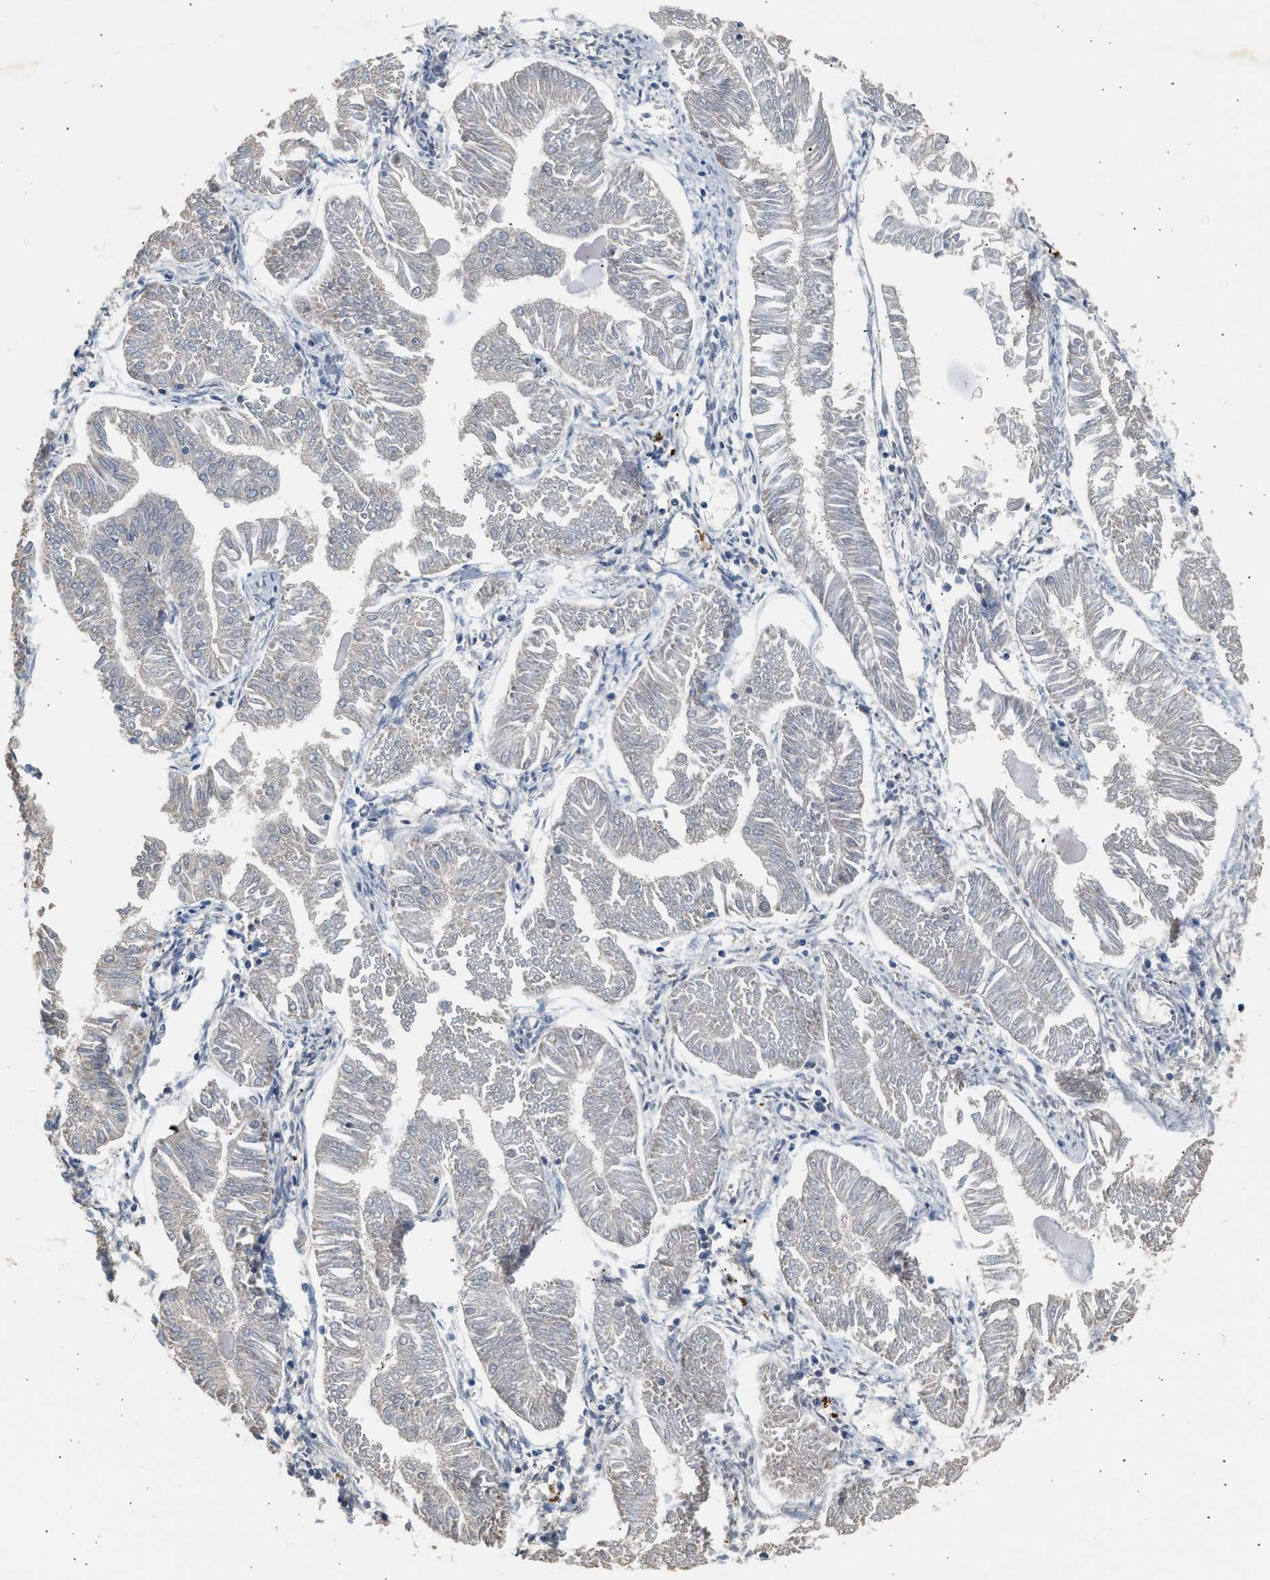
{"staining": {"intensity": "negative", "quantity": "none", "location": "none"}, "tissue": "endometrial cancer", "cell_type": "Tumor cells", "image_type": "cancer", "snomed": [{"axis": "morphology", "description": "Adenocarcinoma, NOS"}, {"axis": "topography", "description": "Endometrium"}], "caption": "Immunohistochemistry (IHC) micrograph of endometrial adenocarcinoma stained for a protein (brown), which shows no staining in tumor cells. (Brightfield microscopy of DAB immunohistochemistry (IHC) at high magnification).", "gene": "WDR31", "patient": {"sex": "female", "age": 53}}